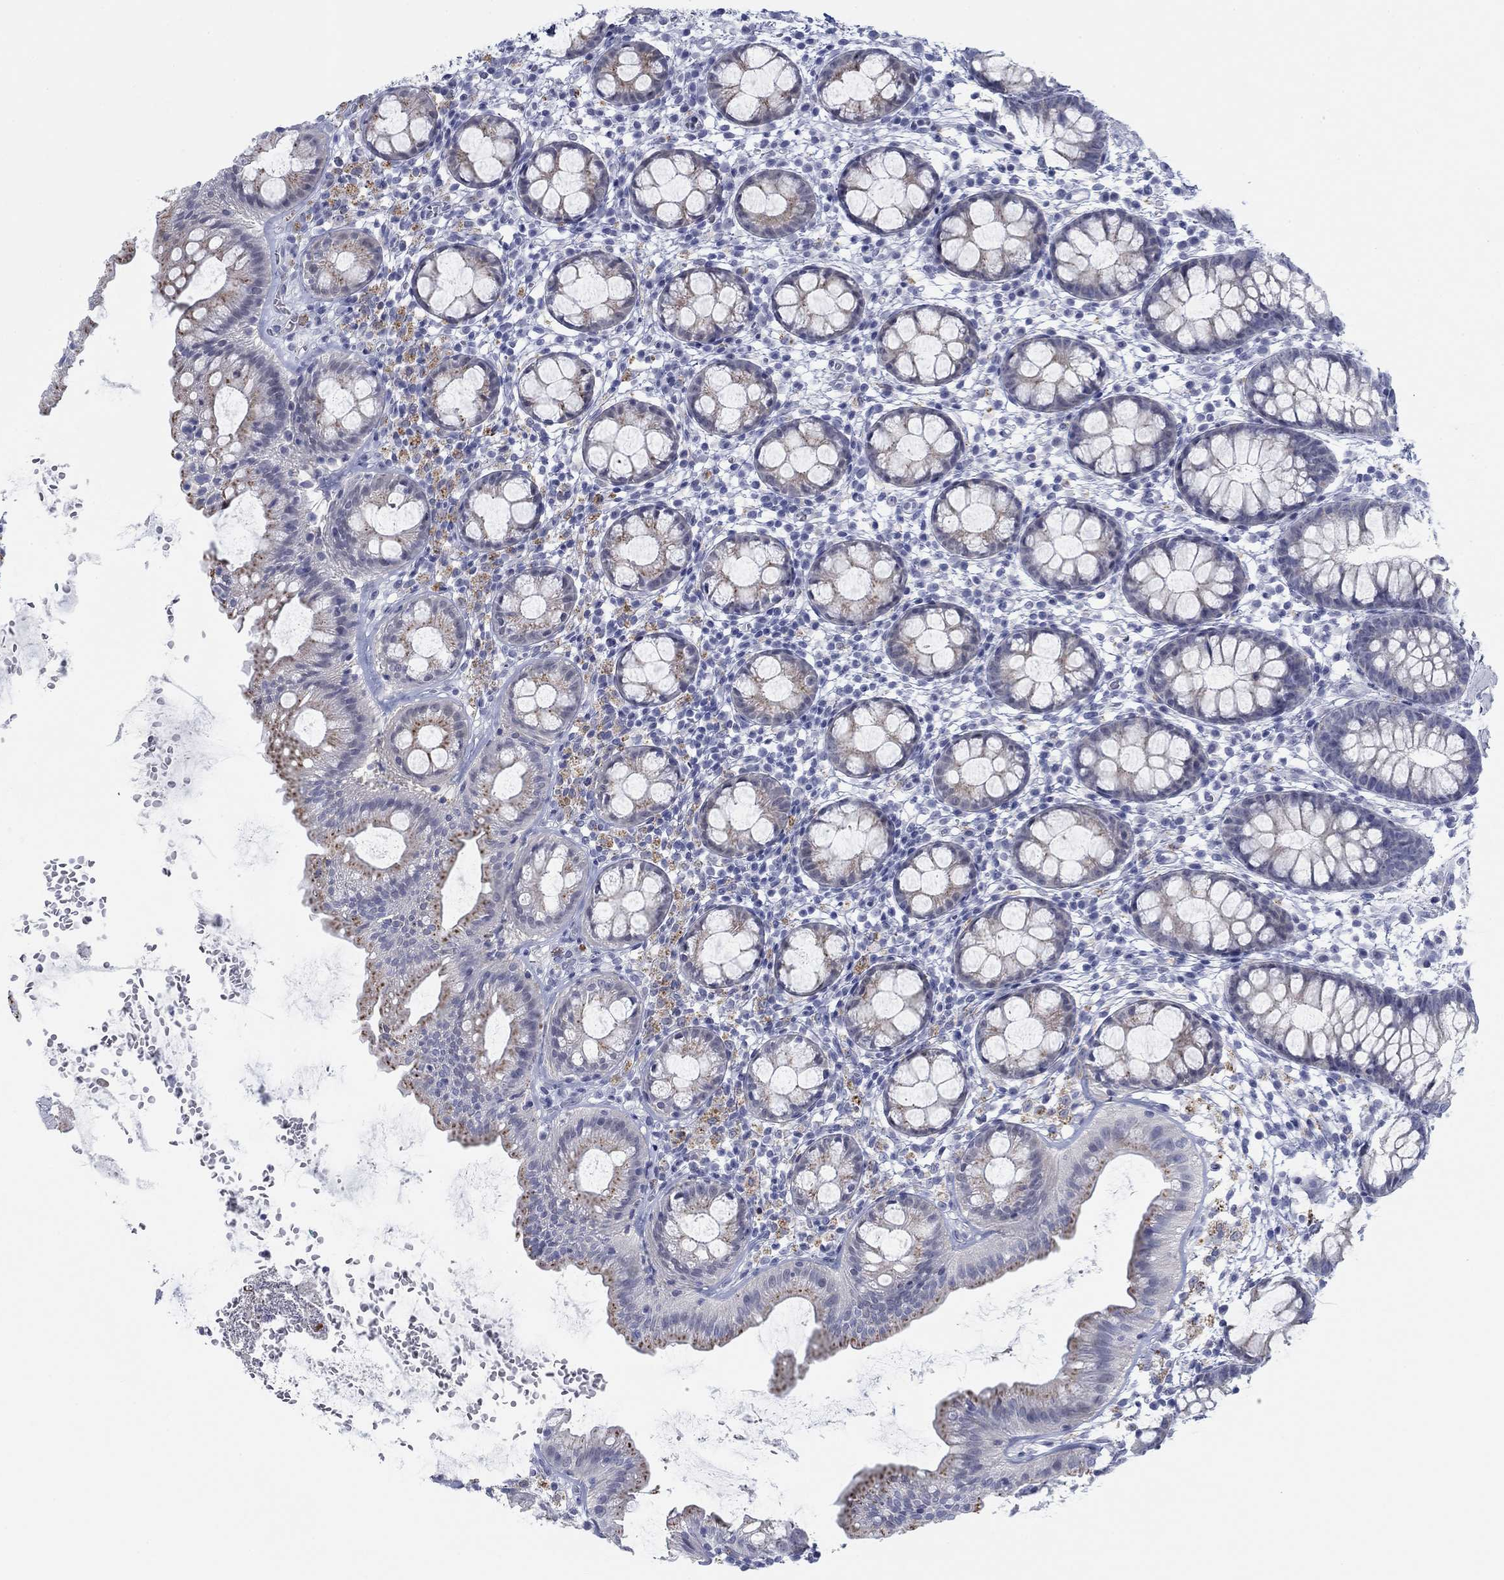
{"staining": {"intensity": "moderate", "quantity": "<25%", "location": "cytoplasmic/membranous"}, "tissue": "rectum", "cell_type": "Glandular cells", "image_type": "normal", "snomed": [{"axis": "morphology", "description": "Normal tissue, NOS"}, {"axis": "topography", "description": "Rectum"}], "caption": "The micrograph exhibits staining of unremarkable rectum, revealing moderate cytoplasmic/membranous protein staining (brown color) within glandular cells. The staining was performed using DAB to visualize the protein expression in brown, while the nuclei were stained in blue with hematoxylin (Magnification: 20x).", "gene": "DNAL1", "patient": {"sex": "male", "age": 57}}